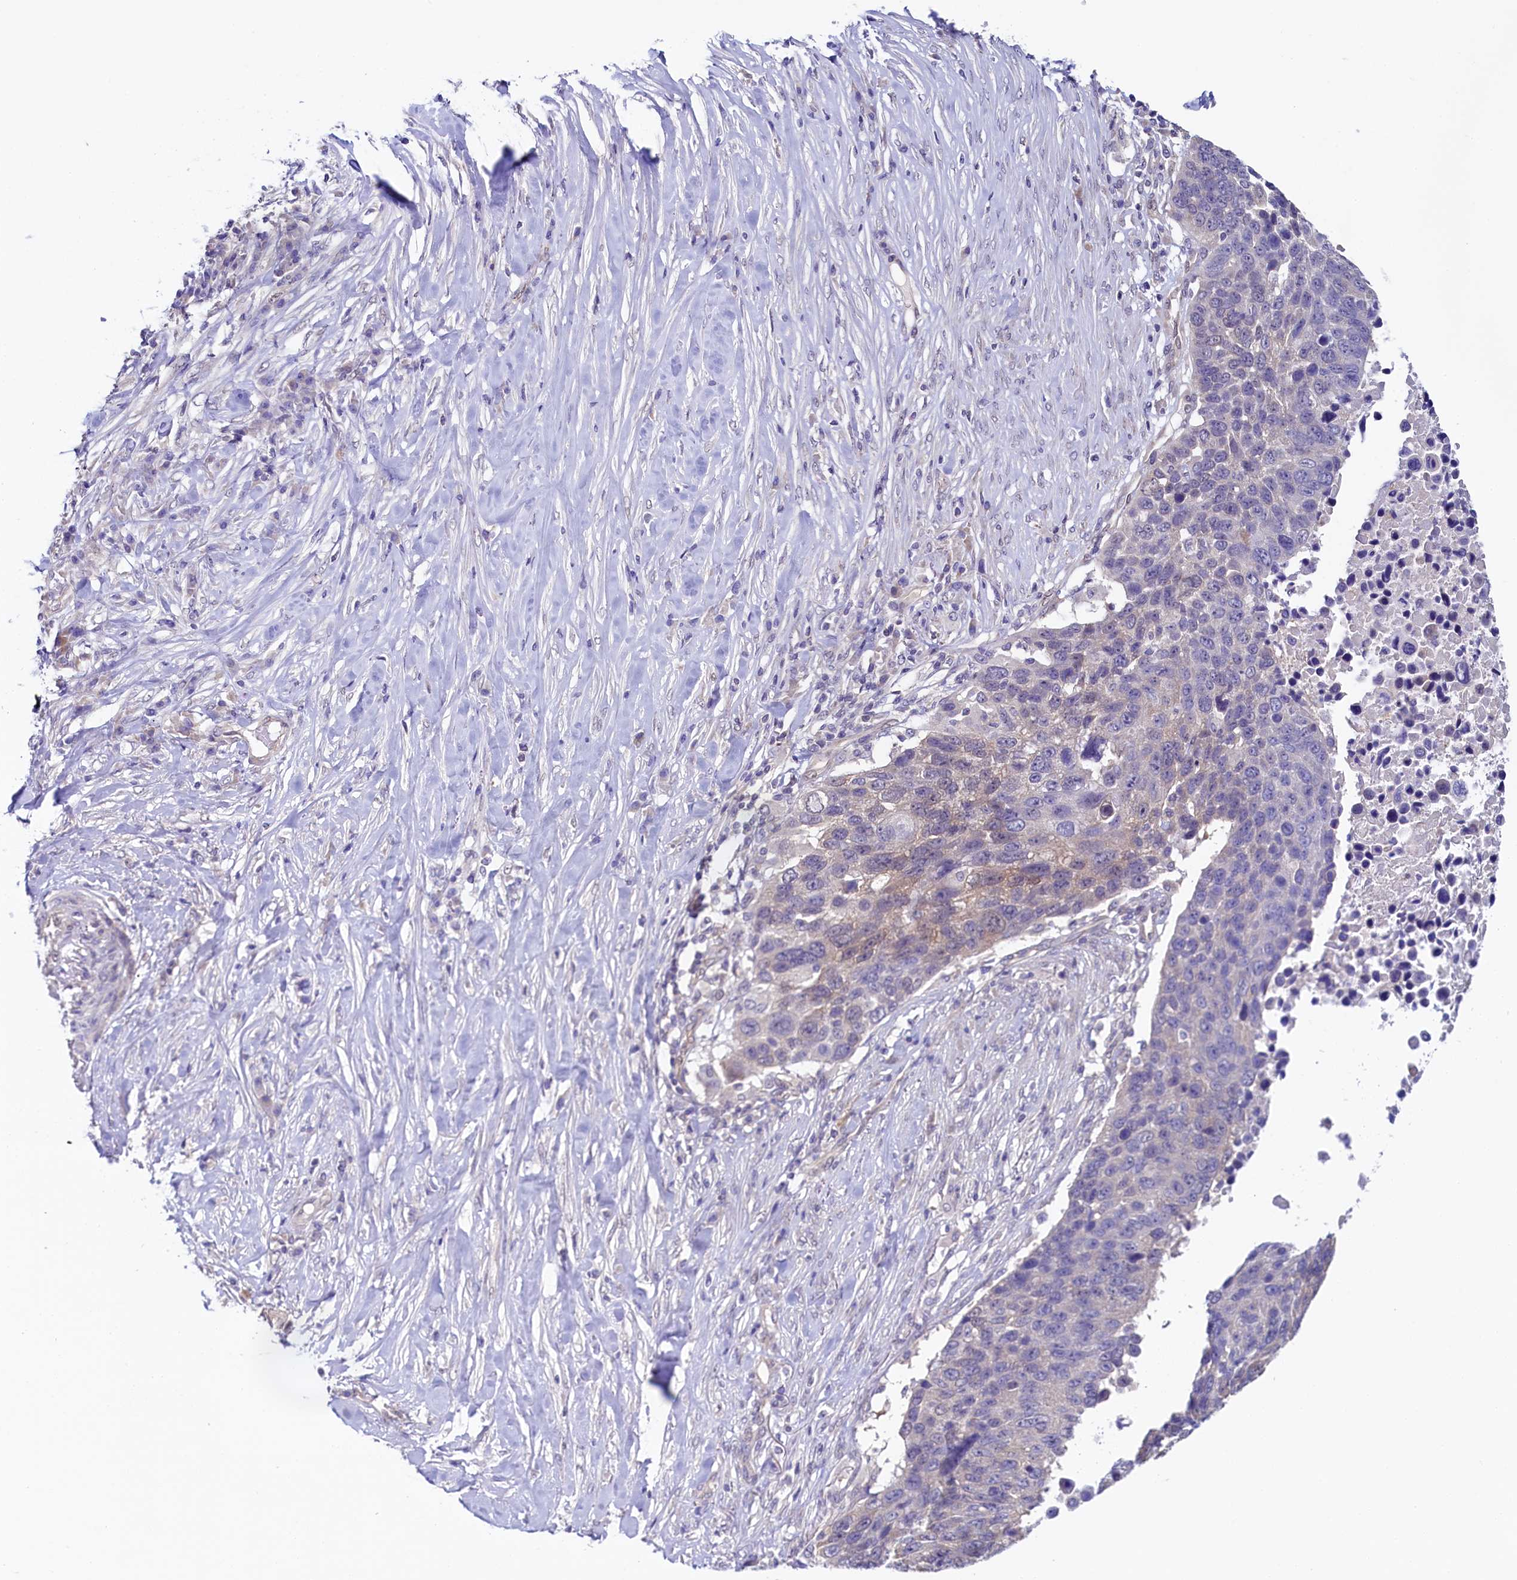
{"staining": {"intensity": "weak", "quantity": "<25%", "location": "cytoplasmic/membranous,nuclear"}, "tissue": "lung cancer", "cell_type": "Tumor cells", "image_type": "cancer", "snomed": [{"axis": "morphology", "description": "Normal tissue, NOS"}, {"axis": "morphology", "description": "Squamous cell carcinoma, NOS"}, {"axis": "topography", "description": "Lymph node"}, {"axis": "topography", "description": "Lung"}], "caption": "IHC of human lung squamous cell carcinoma displays no positivity in tumor cells.", "gene": "FLYWCH2", "patient": {"sex": "male", "age": 66}}